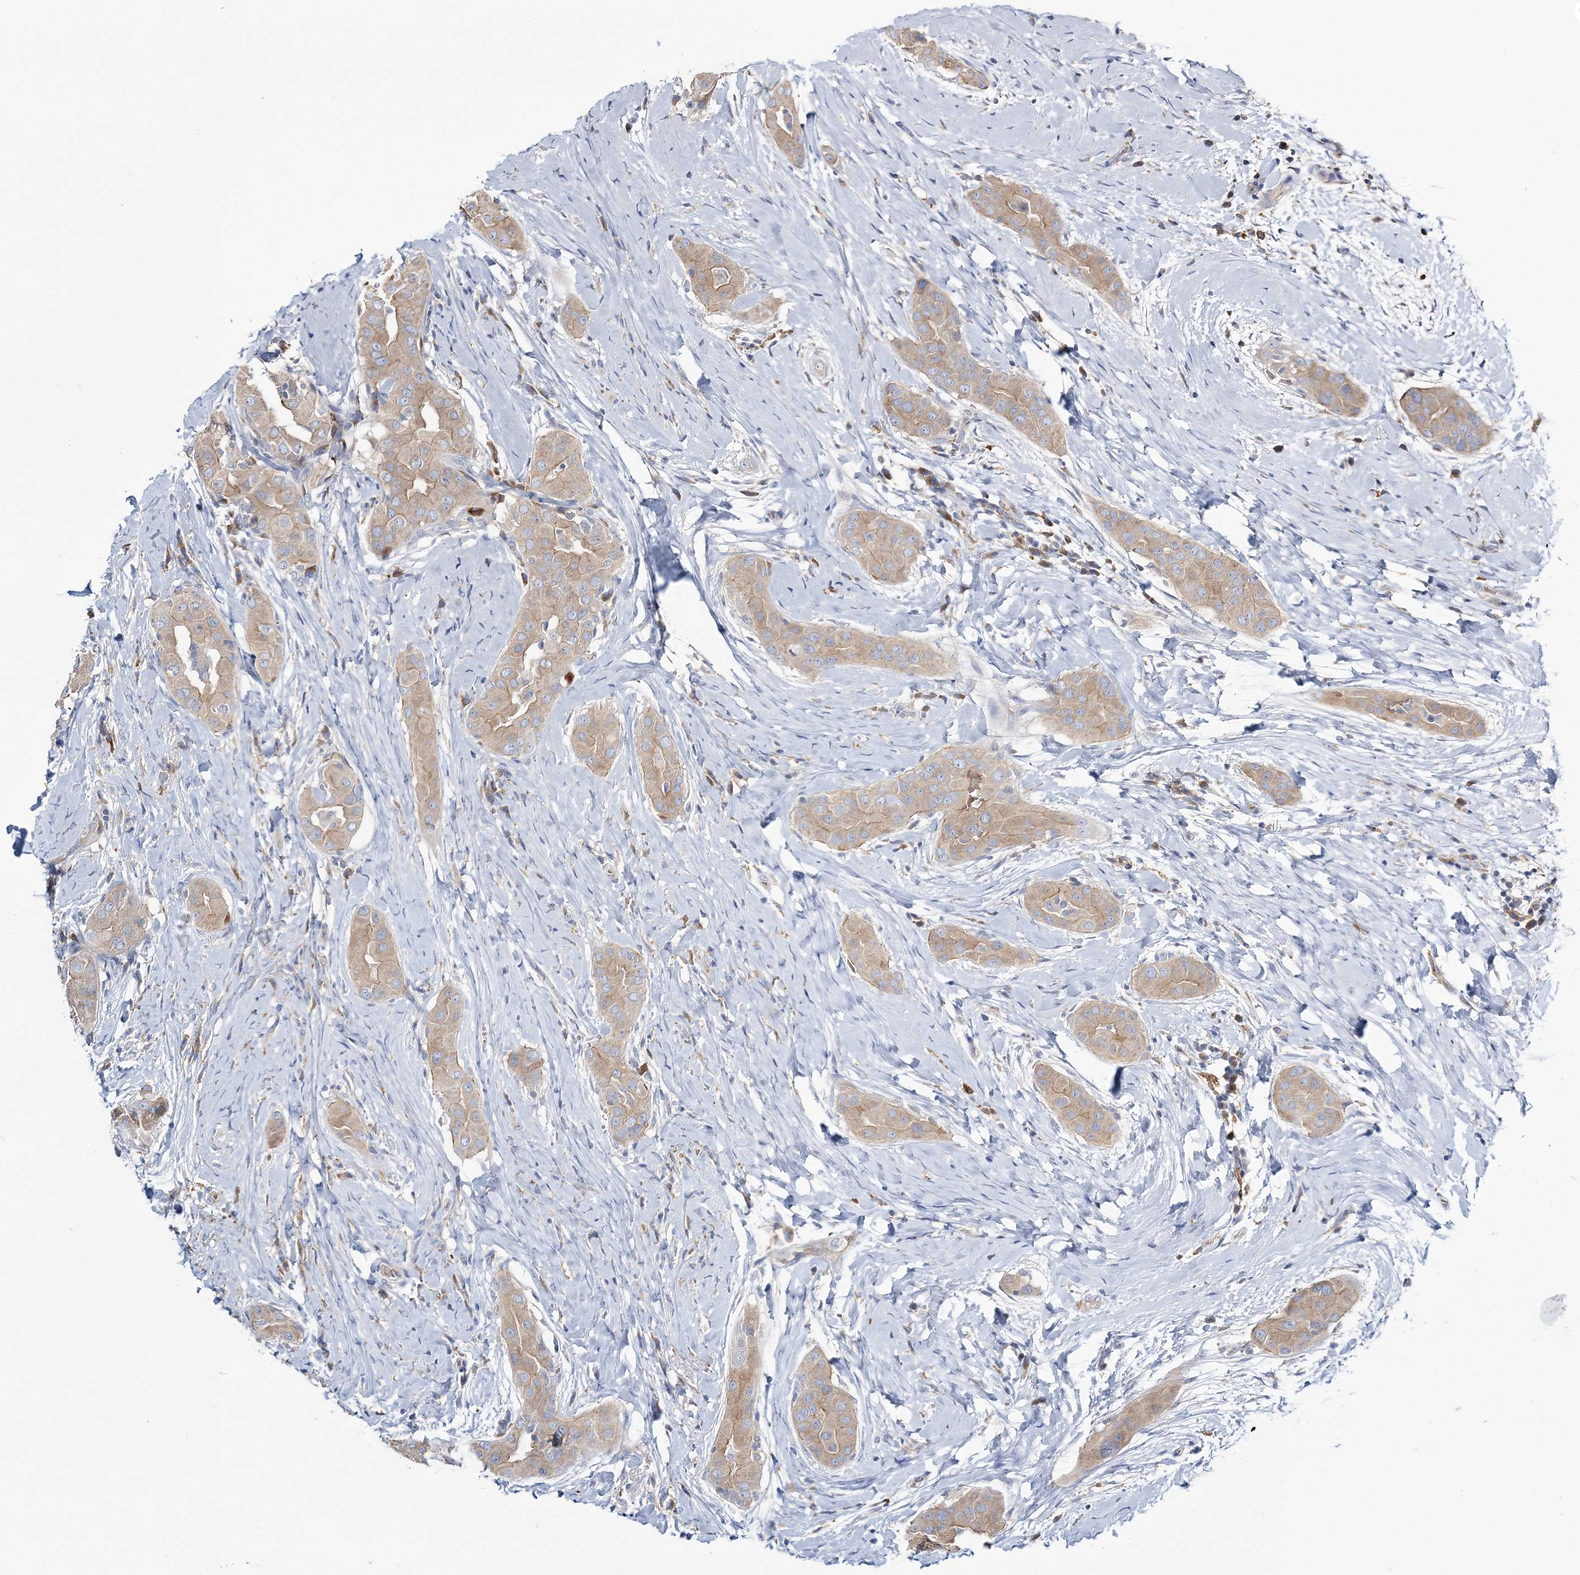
{"staining": {"intensity": "weak", "quantity": ">75%", "location": "cytoplasmic/membranous"}, "tissue": "thyroid cancer", "cell_type": "Tumor cells", "image_type": "cancer", "snomed": [{"axis": "morphology", "description": "Papillary adenocarcinoma, NOS"}, {"axis": "topography", "description": "Thyroid gland"}], "caption": "The histopathology image reveals staining of thyroid cancer, revealing weak cytoplasmic/membranous protein staining (brown color) within tumor cells.", "gene": "ATP11B", "patient": {"sex": "male", "age": 33}}